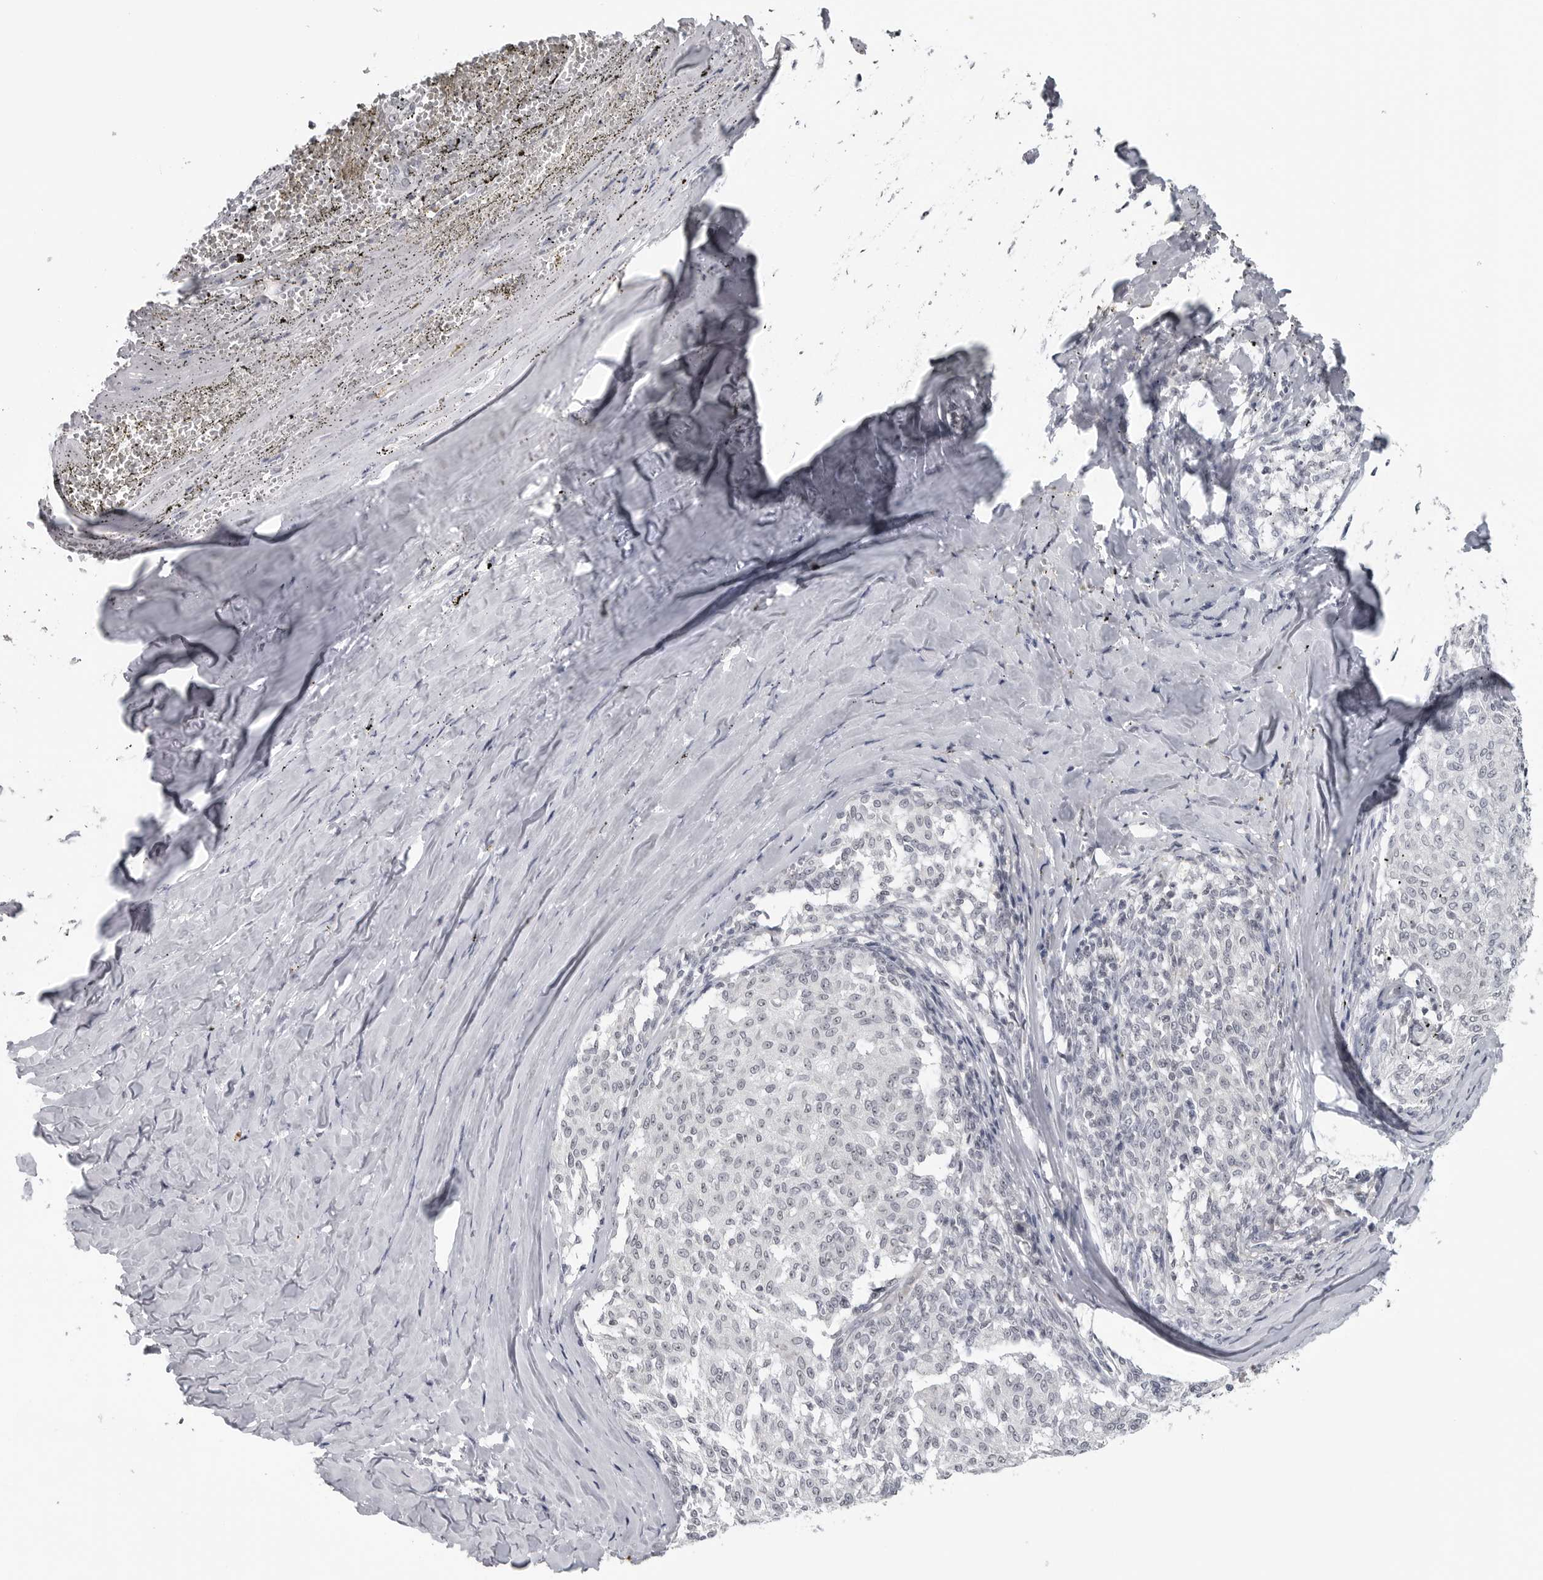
{"staining": {"intensity": "negative", "quantity": "none", "location": "none"}, "tissue": "melanoma", "cell_type": "Tumor cells", "image_type": "cancer", "snomed": [{"axis": "morphology", "description": "Malignant melanoma, NOS"}, {"axis": "topography", "description": "Skin"}], "caption": "Immunohistochemical staining of melanoma demonstrates no significant positivity in tumor cells.", "gene": "DDX54", "patient": {"sex": "female", "age": 72}}